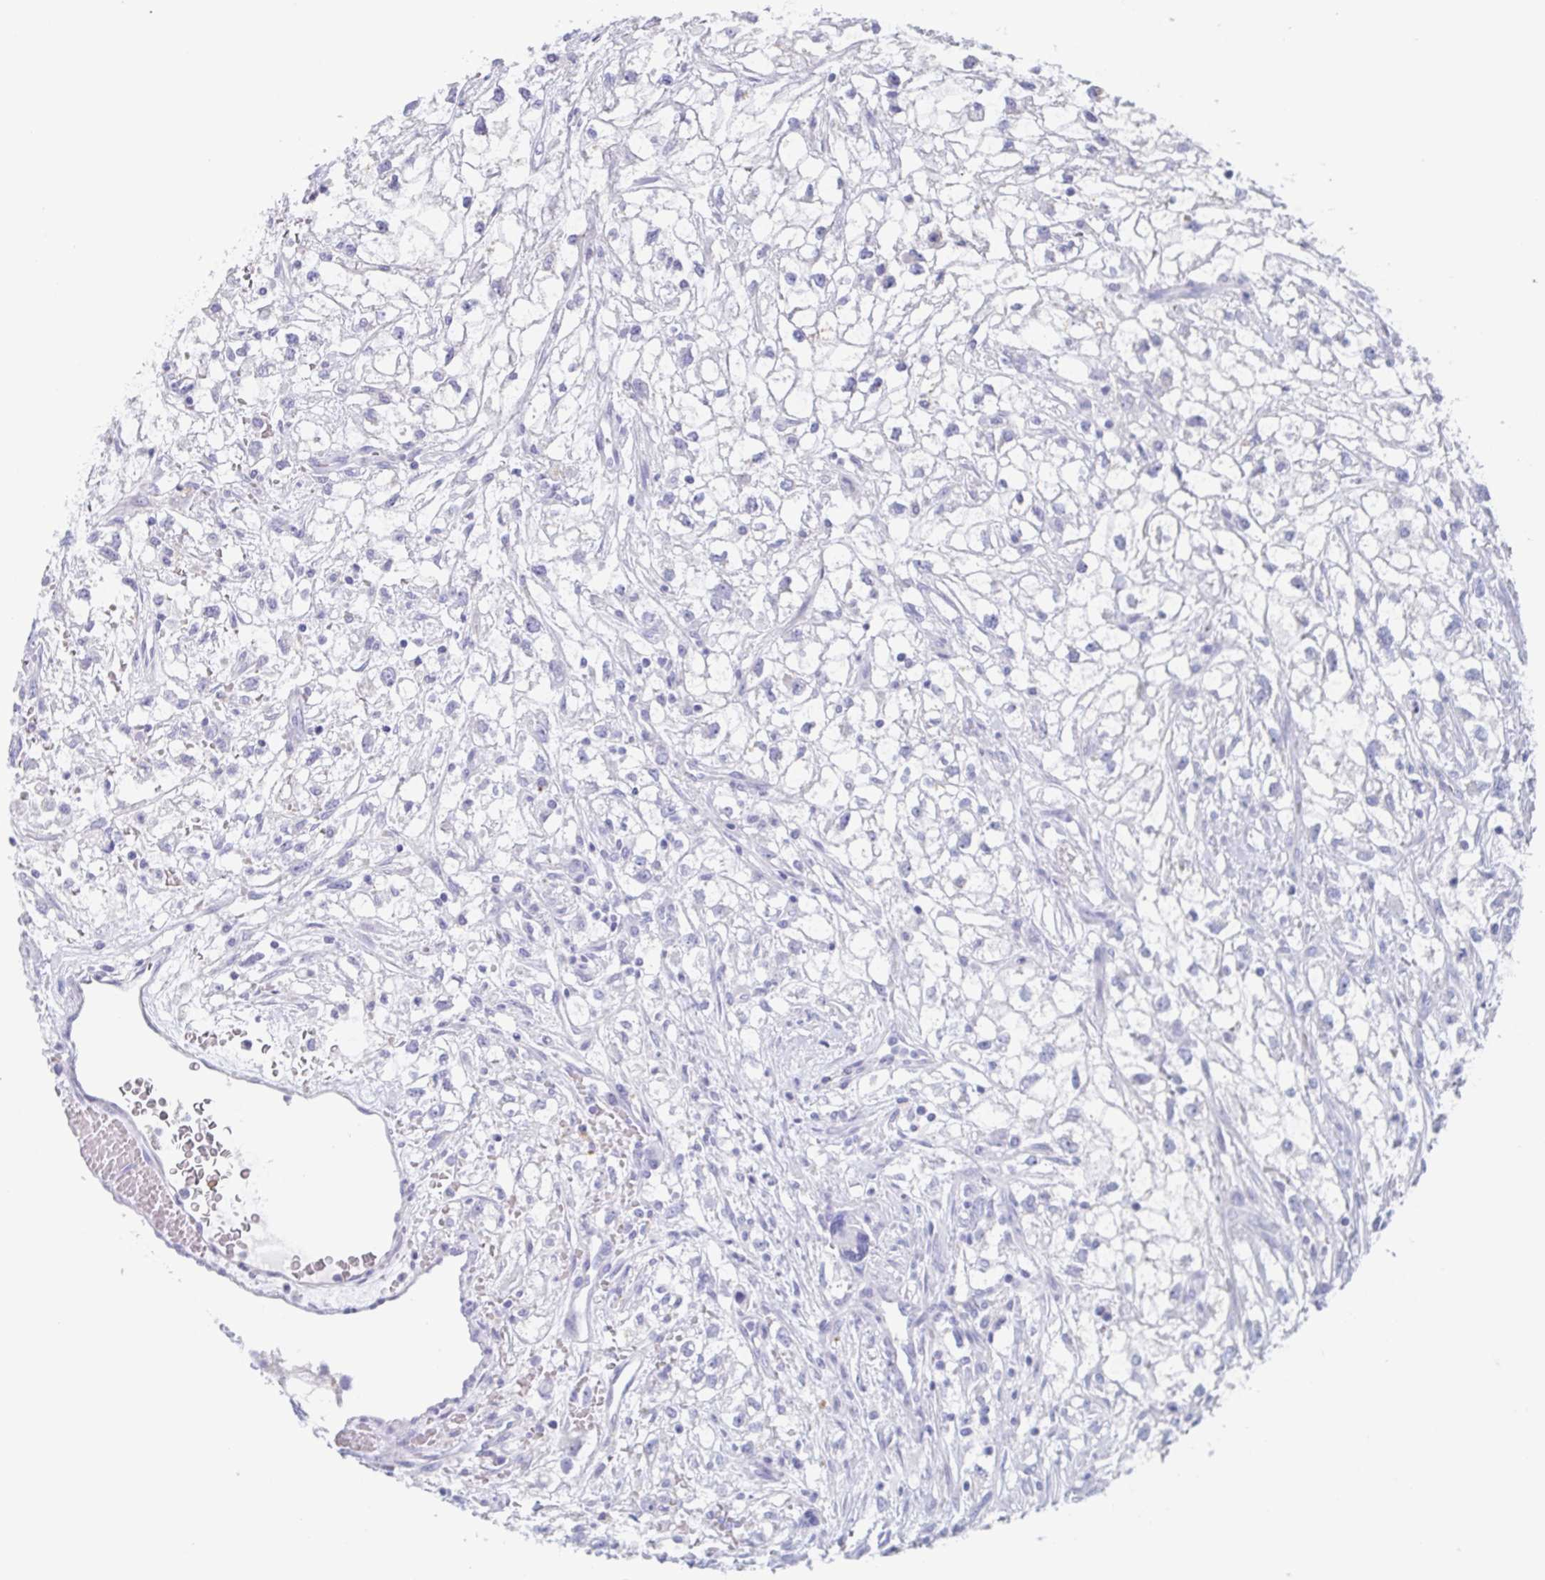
{"staining": {"intensity": "negative", "quantity": "none", "location": "none"}, "tissue": "renal cancer", "cell_type": "Tumor cells", "image_type": "cancer", "snomed": [{"axis": "morphology", "description": "Adenocarcinoma, NOS"}, {"axis": "topography", "description": "Kidney"}], "caption": "The immunohistochemistry (IHC) image has no significant expression in tumor cells of adenocarcinoma (renal) tissue. Nuclei are stained in blue.", "gene": "TAGLN3", "patient": {"sex": "male", "age": 59}}